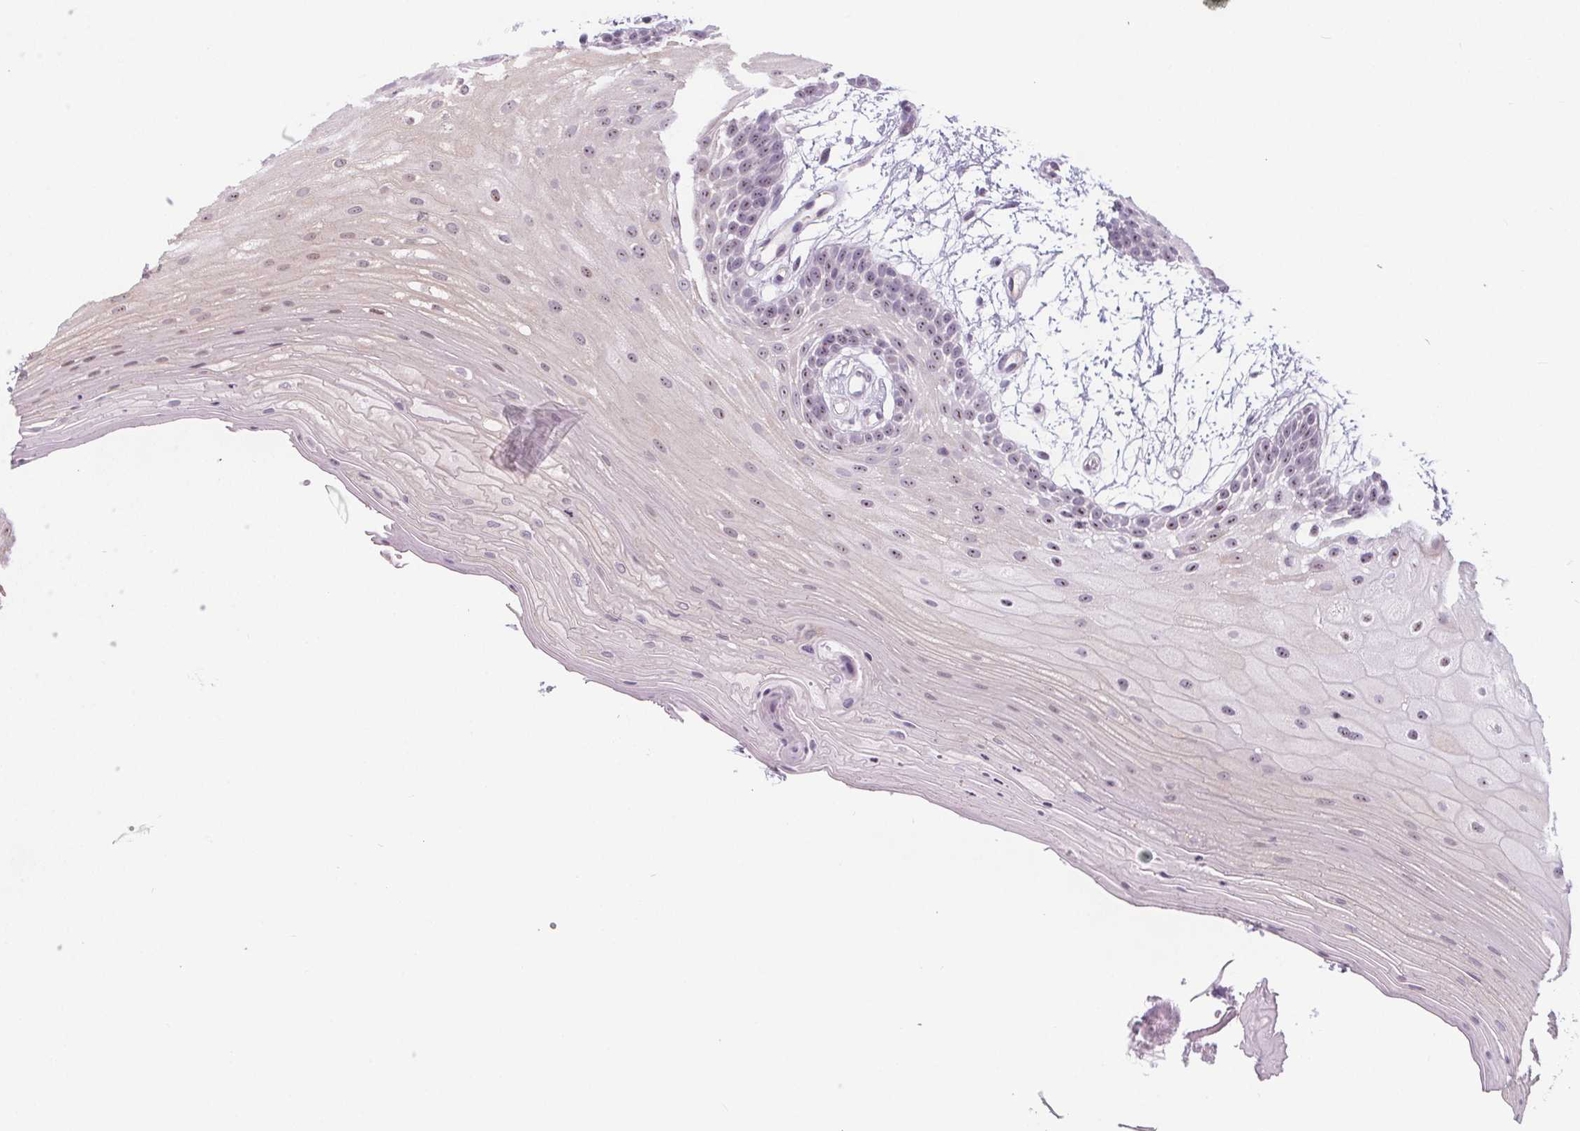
{"staining": {"intensity": "moderate", "quantity": "25%-75%", "location": "nuclear"}, "tissue": "oral mucosa", "cell_type": "Squamous epithelial cells", "image_type": "normal", "snomed": [{"axis": "morphology", "description": "Normal tissue, NOS"}, {"axis": "morphology", "description": "Squamous cell carcinoma, NOS"}, {"axis": "topography", "description": "Oral tissue"}, {"axis": "topography", "description": "Tounge, NOS"}, {"axis": "topography", "description": "Head-Neck"}], "caption": "A micrograph of oral mucosa stained for a protein exhibits moderate nuclear brown staining in squamous epithelial cells.", "gene": "NOLC1", "patient": {"sex": "male", "age": 62}}